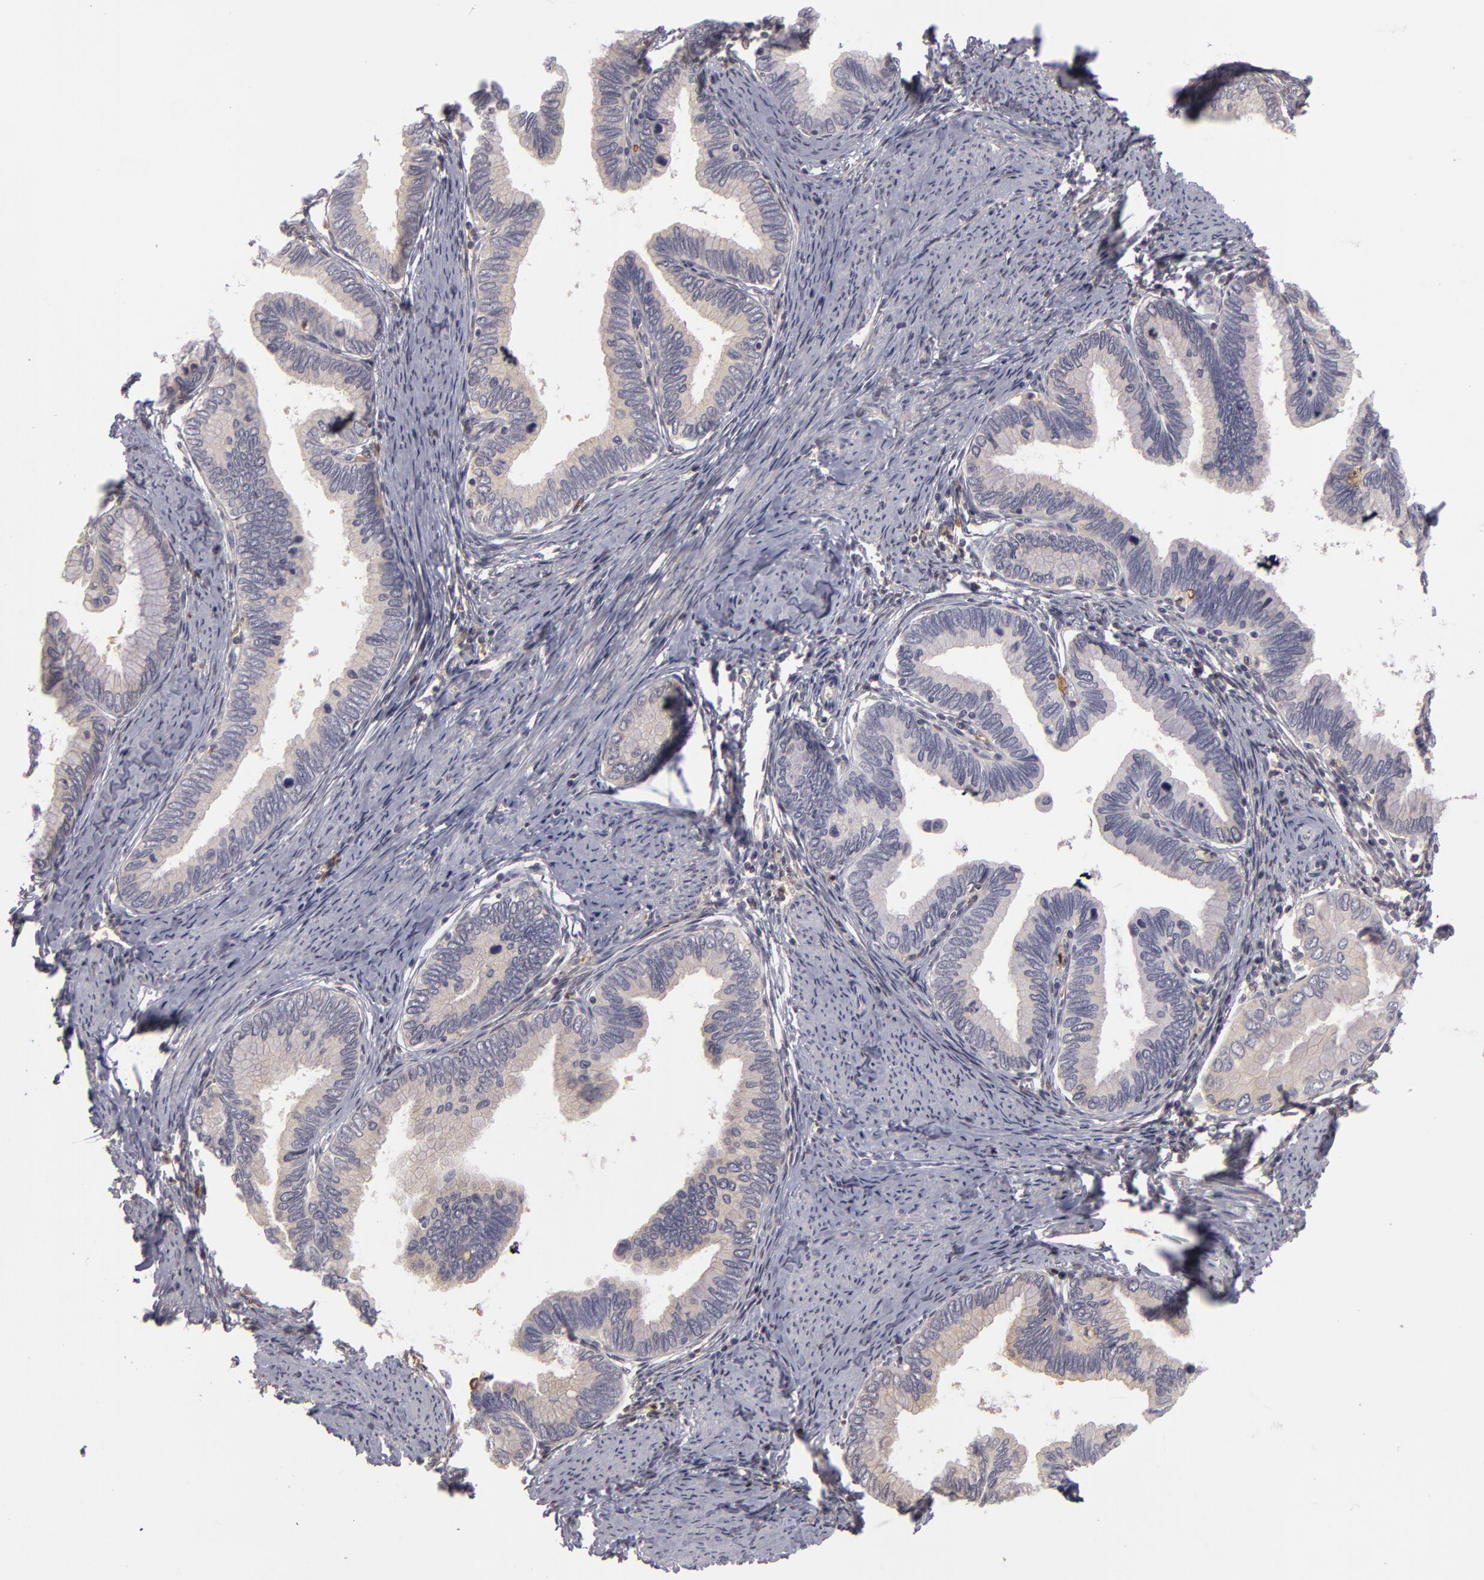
{"staining": {"intensity": "negative", "quantity": "none", "location": "none"}, "tissue": "cervical cancer", "cell_type": "Tumor cells", "image_type": "cancer", "snomed": [{"axis": "morphology", "description": "Adenocarcinoma, NOS"}, {"axis": "topography", "description": "Cervix"}], "caption": "A high-resolution image shows immunohistochemistry (IHC) staining of cervical cancer (adenocarcinoma), which displays no significant expression in tumor cells.", "gene": "GNPDA1", "patient": {"sex": "female", "age": 49}}